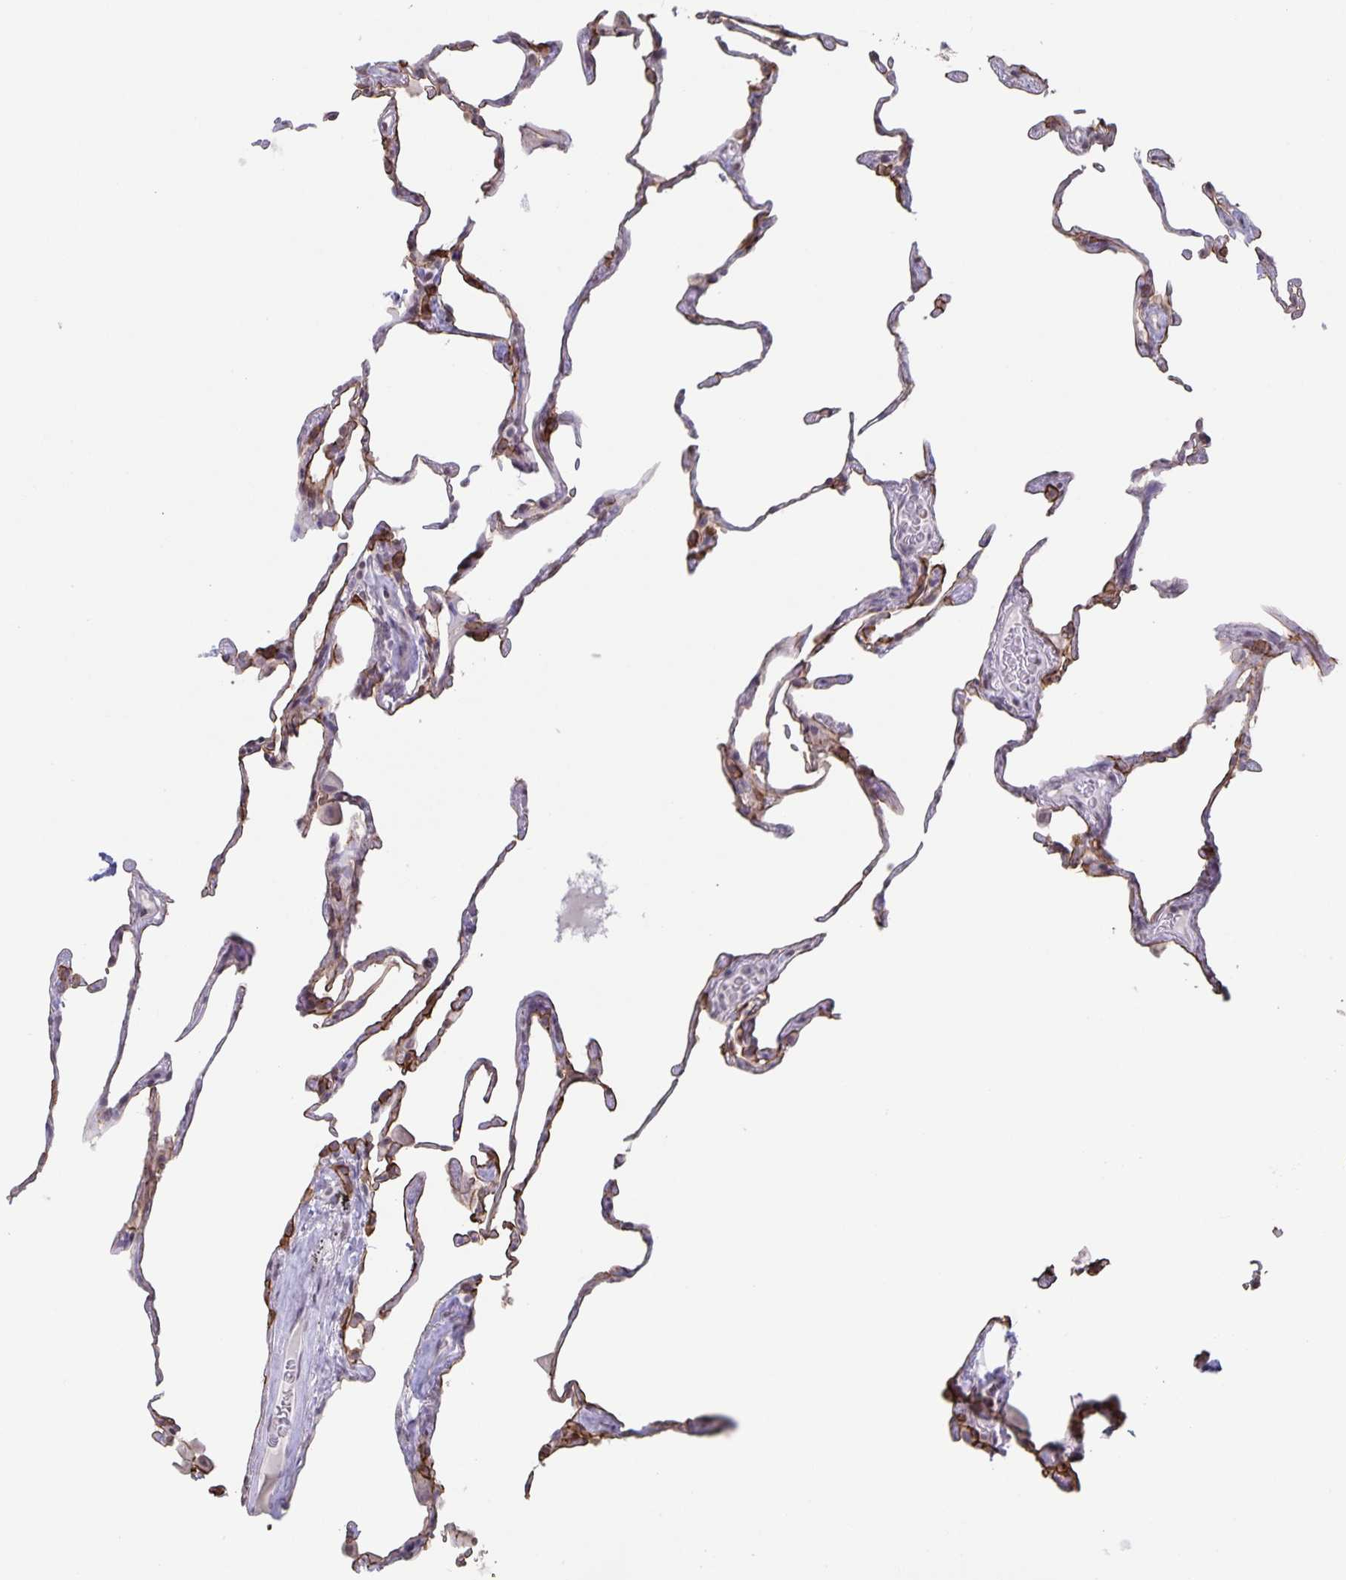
{"staining": {"intensity": "moderate", "quantity": "25%-75%", "location": "cytoplasmic/membranous"}, "tissue": "lung", "cell_type": "Alveolar cells", "image_type": "normal", "snomed": [{"axis": "morphology", "description": "Normal tissue, NOS"}, {"axis": "topography", "description": "Lung"}], "caption": "Moderate cytoplasmic/membranous expression for a protein is seen in approximately 25%-75% of alveolar cells of unremarkable lung using immunohistochemistry.", "gene": "AQP4", "patient": {"sex": "female", "age": 57}}